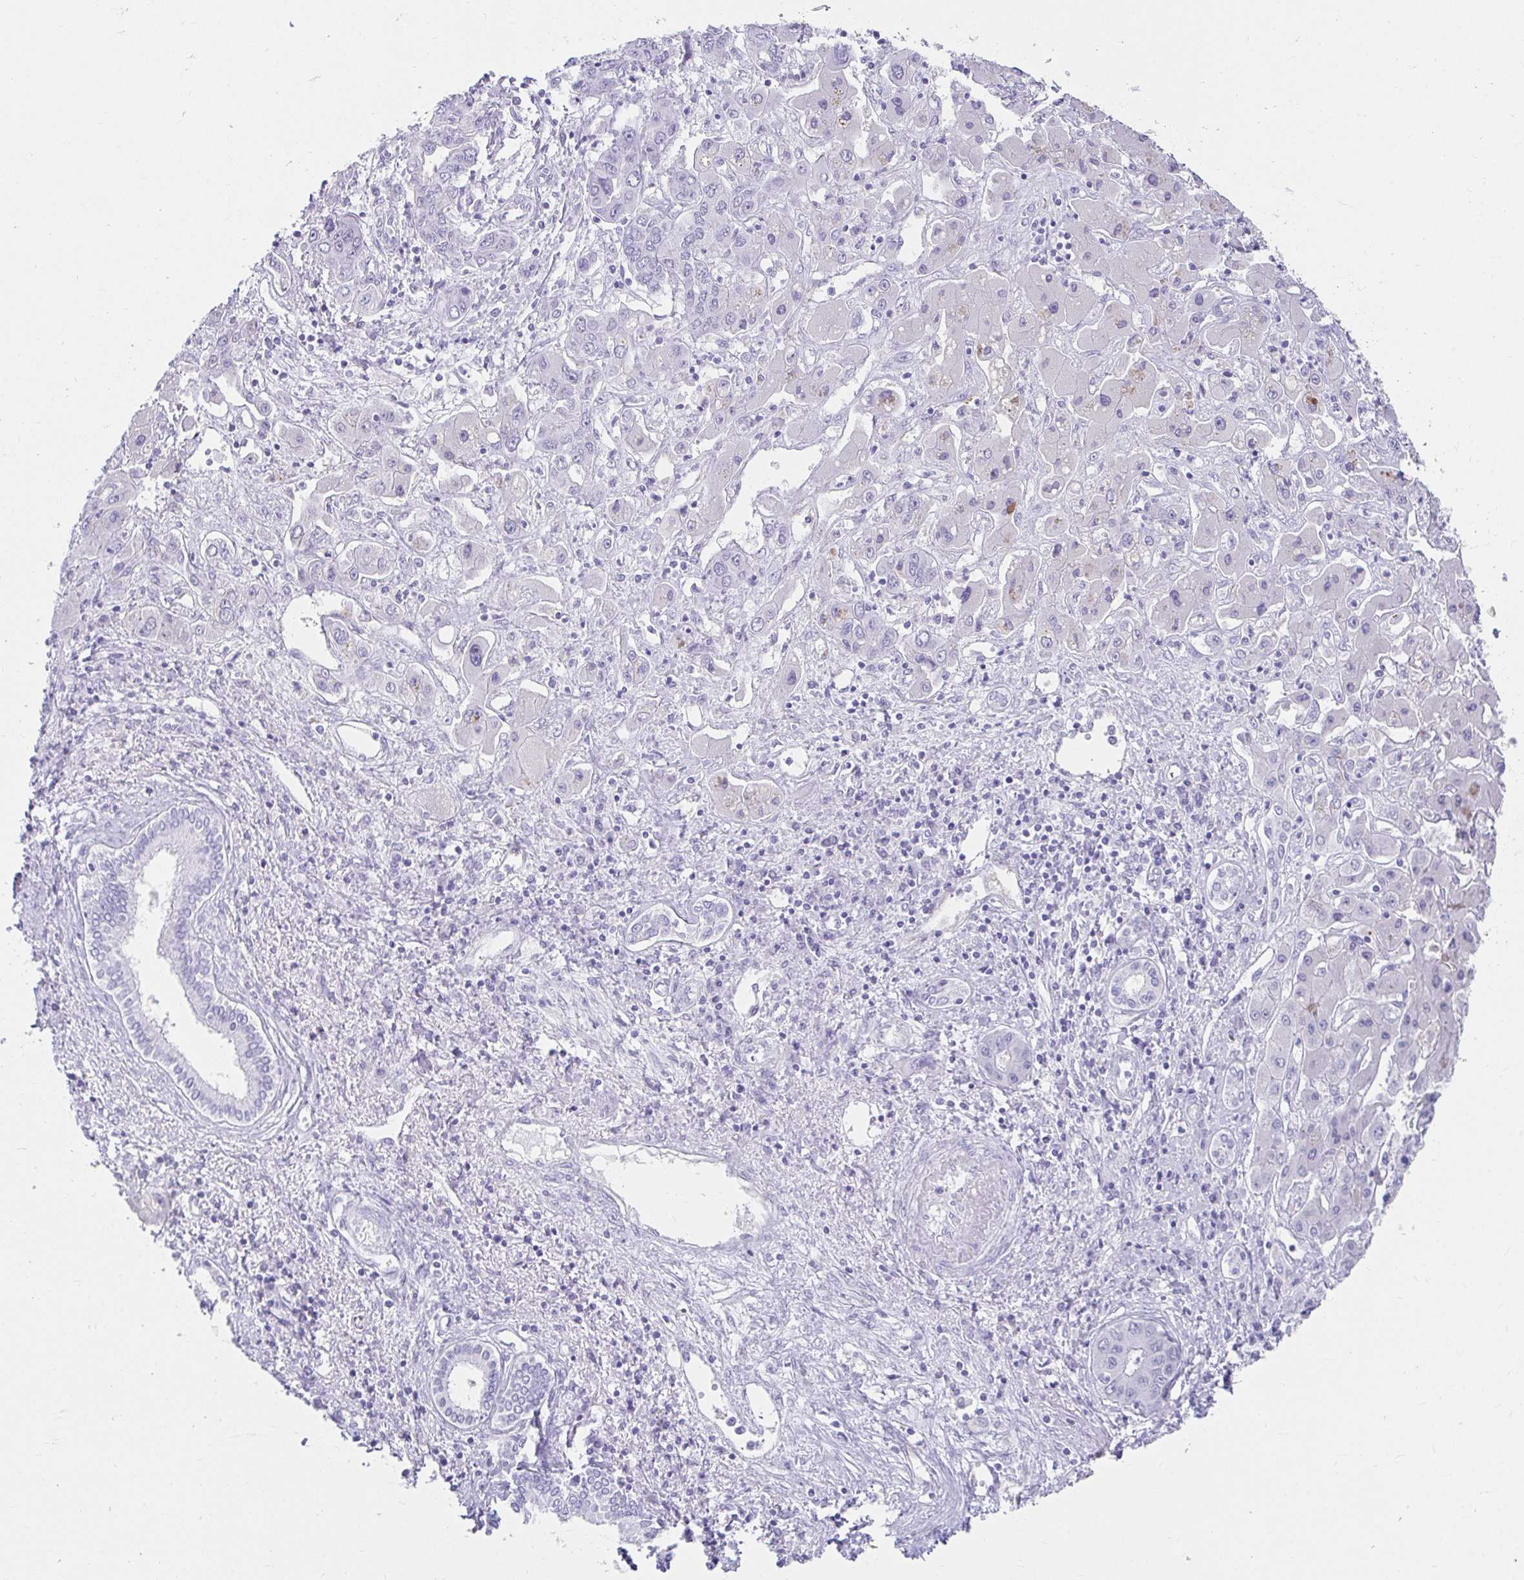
{"staining": {"intensity": "negative", "quantity": "none", "location": "none"}, "tissue": "liver cancer", "cell_type": "Tumor cells", "image_type": "cancer", "snomed": [{"axis": "morphology", "description": "Cholangiocarcinoma"}, {"axis": "topography", "description": "Liver"}], "caption": "The image shows no significant staining in tumor cells of cholangiocarcinoma (liver).", "gene": "VGLL1", "patient": {"sex": "male", "age": 67}}